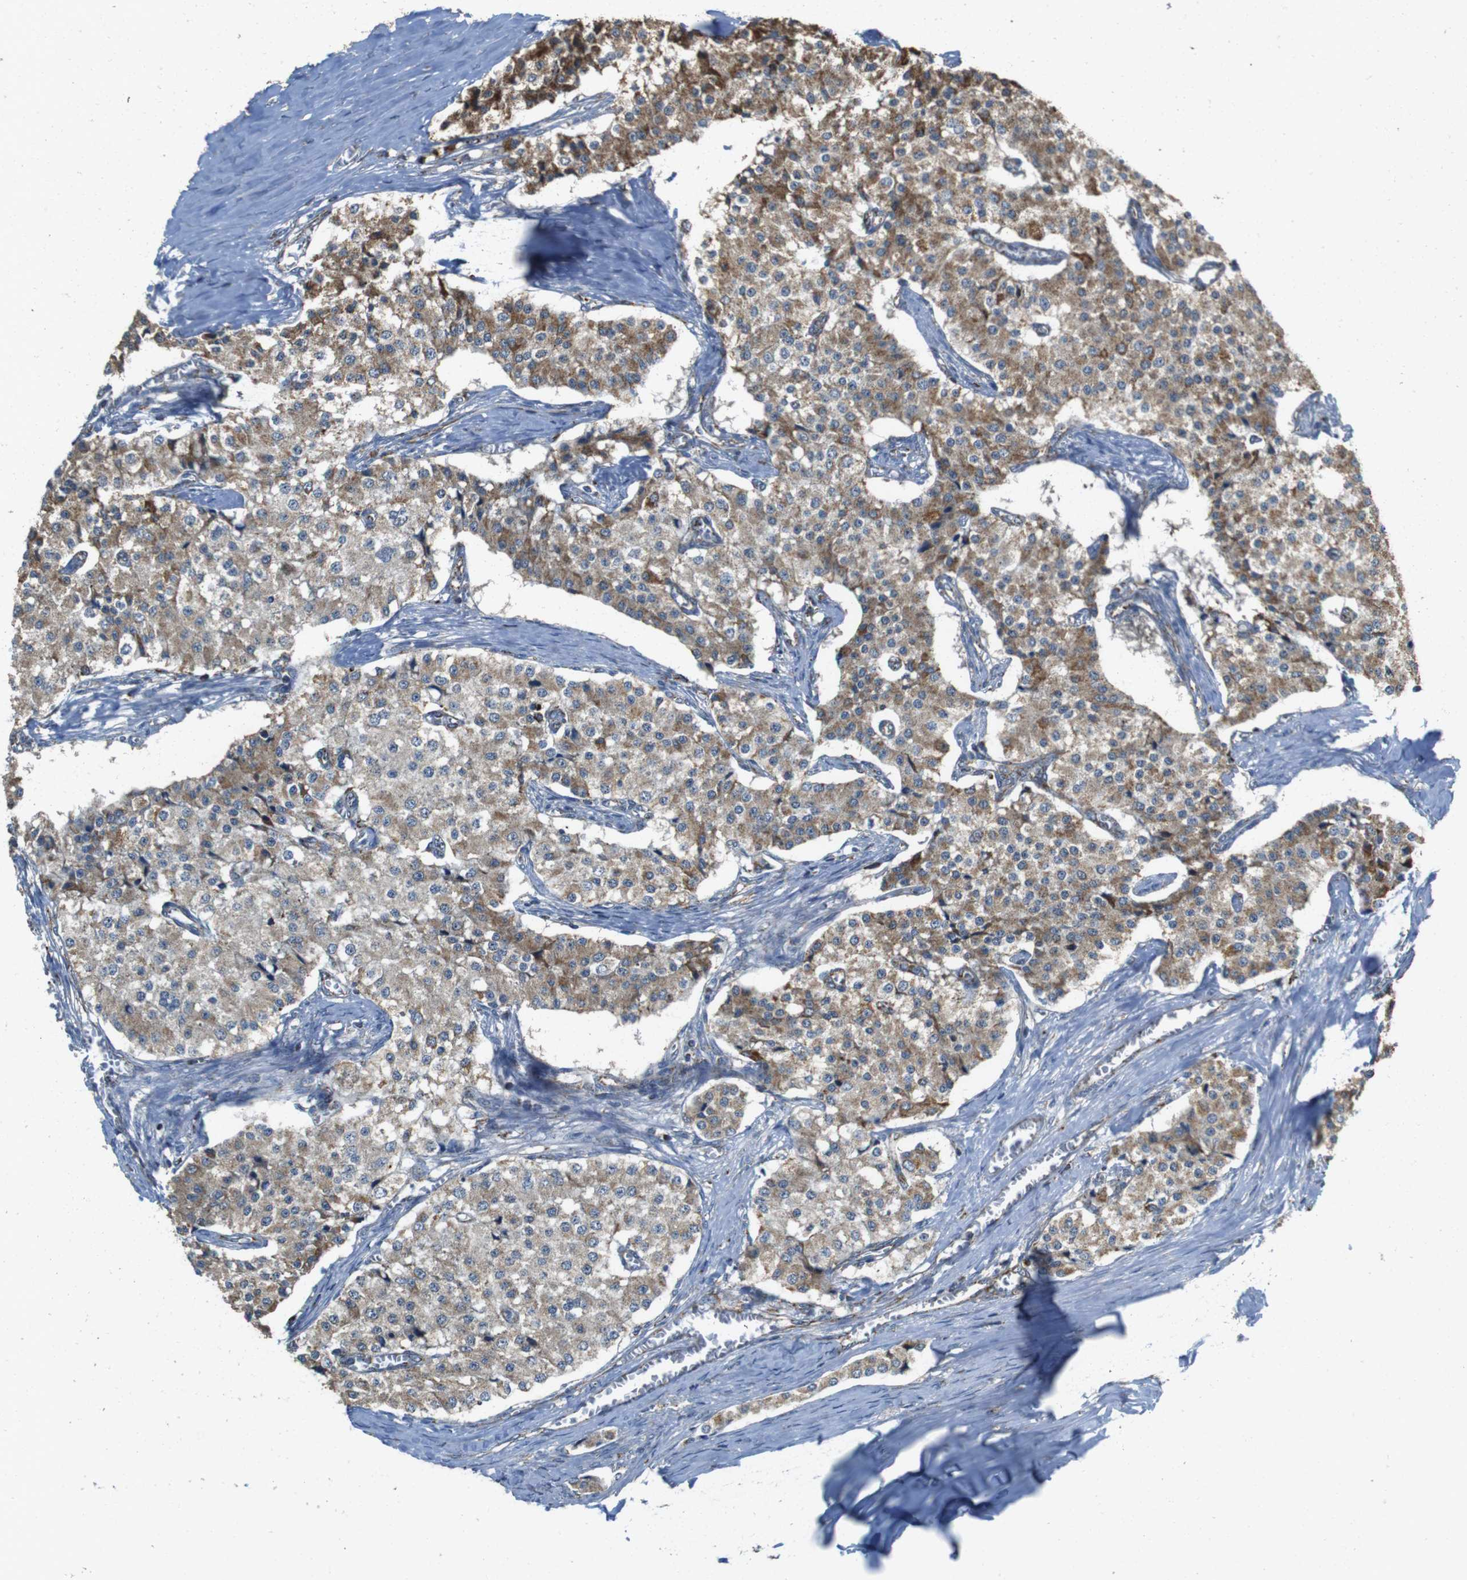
{"staining": {"intensity": "moderate", "quantity": ">75%", "location": "cytoplasmic/membranous"}, "tissue": "carcinoid", "cell_type": "Tumor cells", "image_type": "cancer", "snomed": [{"axis": "morphology", "description": "Carcinoid, malignant, NOS"}, {"axis": "topography", "description": "Colon"}], "caption": "Human carcinoid stained for a protein (brown) displays moderate cytoplasmic/membranous positive positivity in approximately >75% of tumor cells.", "gene": "CALHM2", "patient": {"sex": "female", "age": 52}}